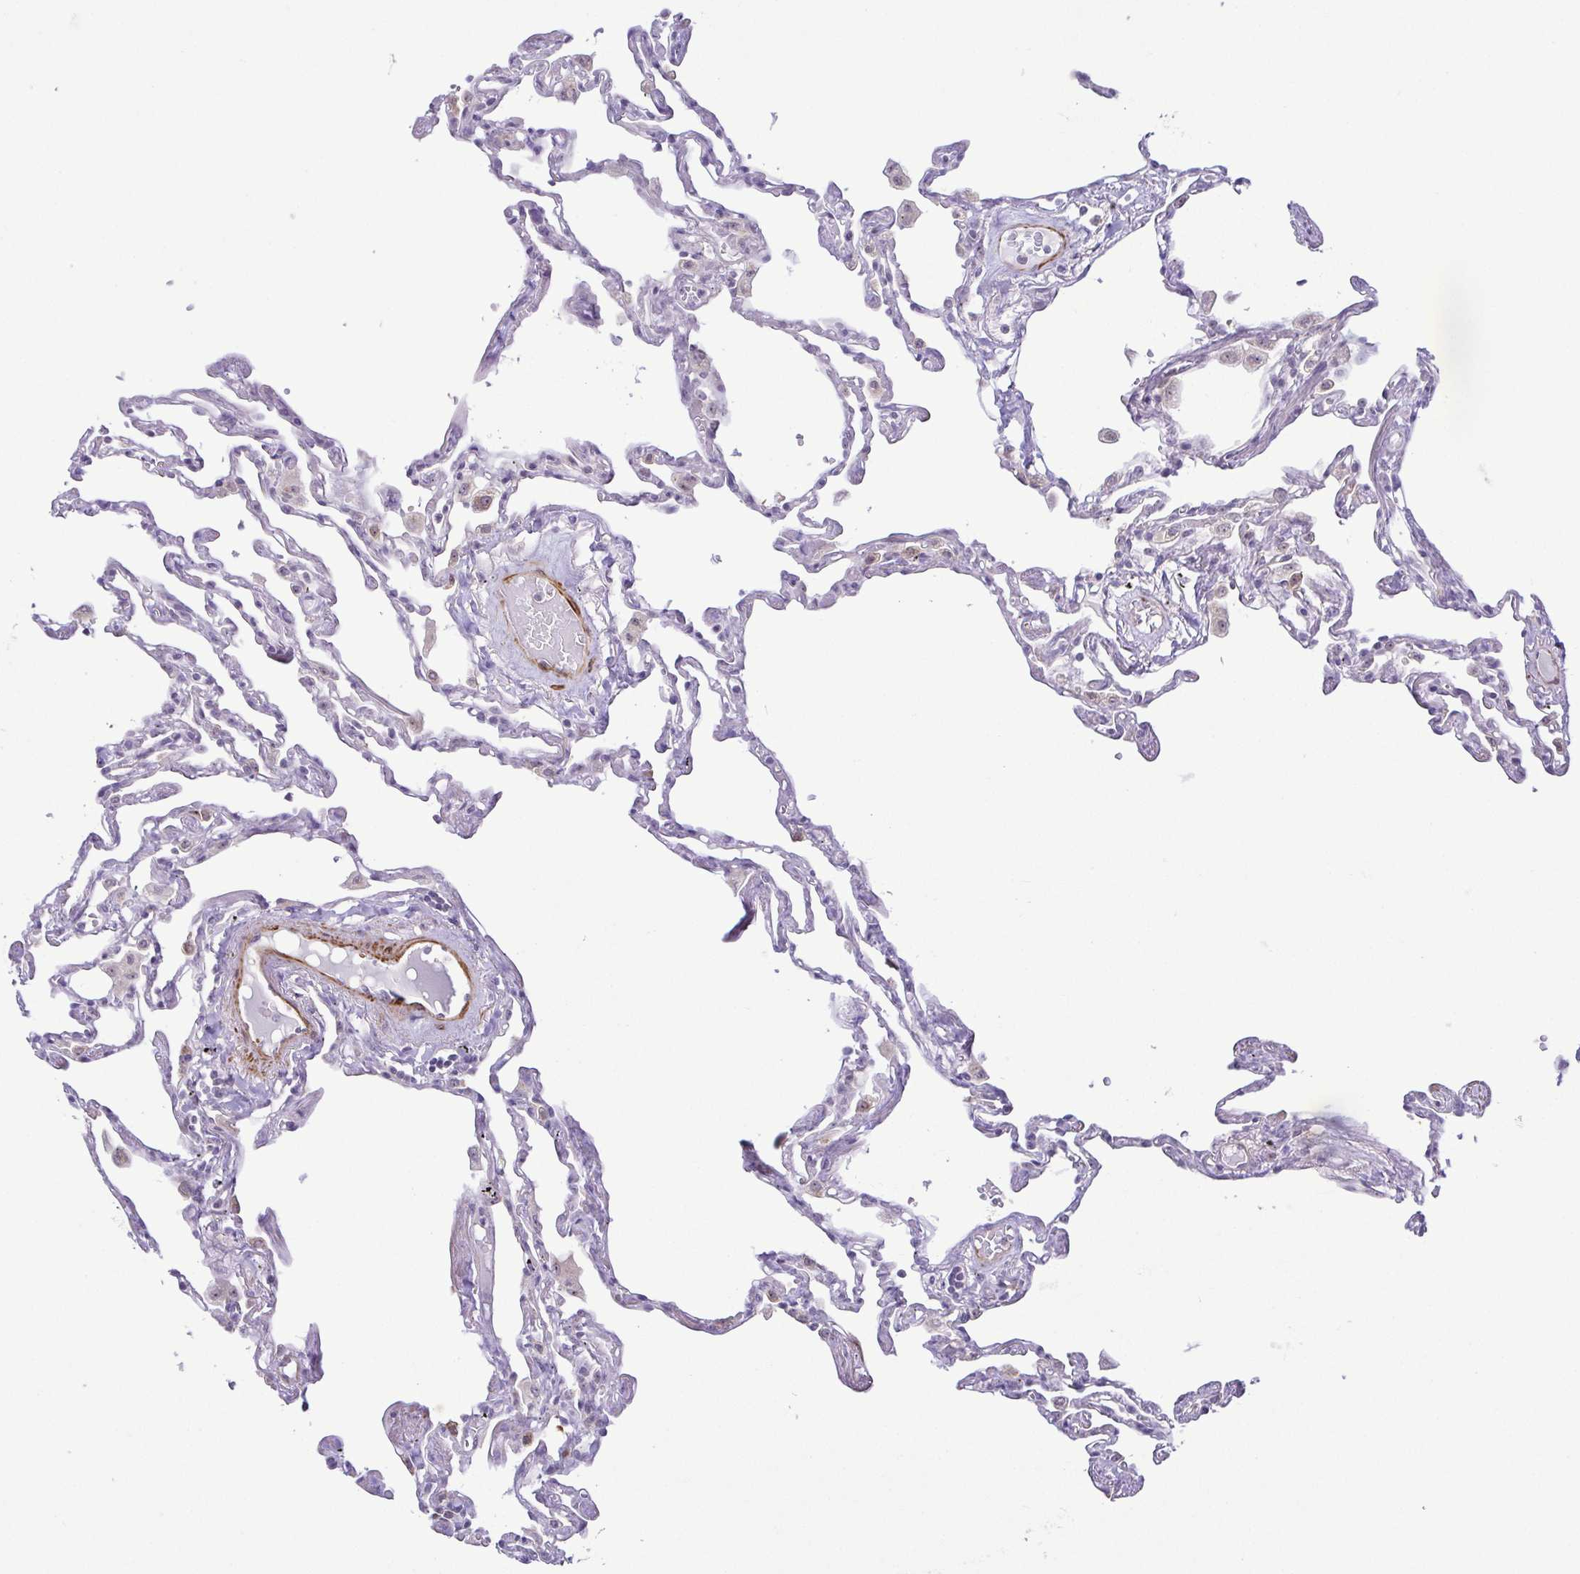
{"staining": {"intensity": "negative", "quantity": "none", "location": "none"}, "tissue": "lung", "cell_type": "Alveolar cells", "image_type": "normal", "snomed": [{"axis": "morphology", "description": "Normal tissue, NOS"}, {"axis": "topography", "description": "Lung"}], "caption": "The photomicrograph displays no significant staining in alveolar cells of lung. The staining is performed using DAB brown chromogen with nuclei counter-stained in using hematoxylin.", "gene": "RSL24D1", "patient": {"sex": "female", "age": 67}}